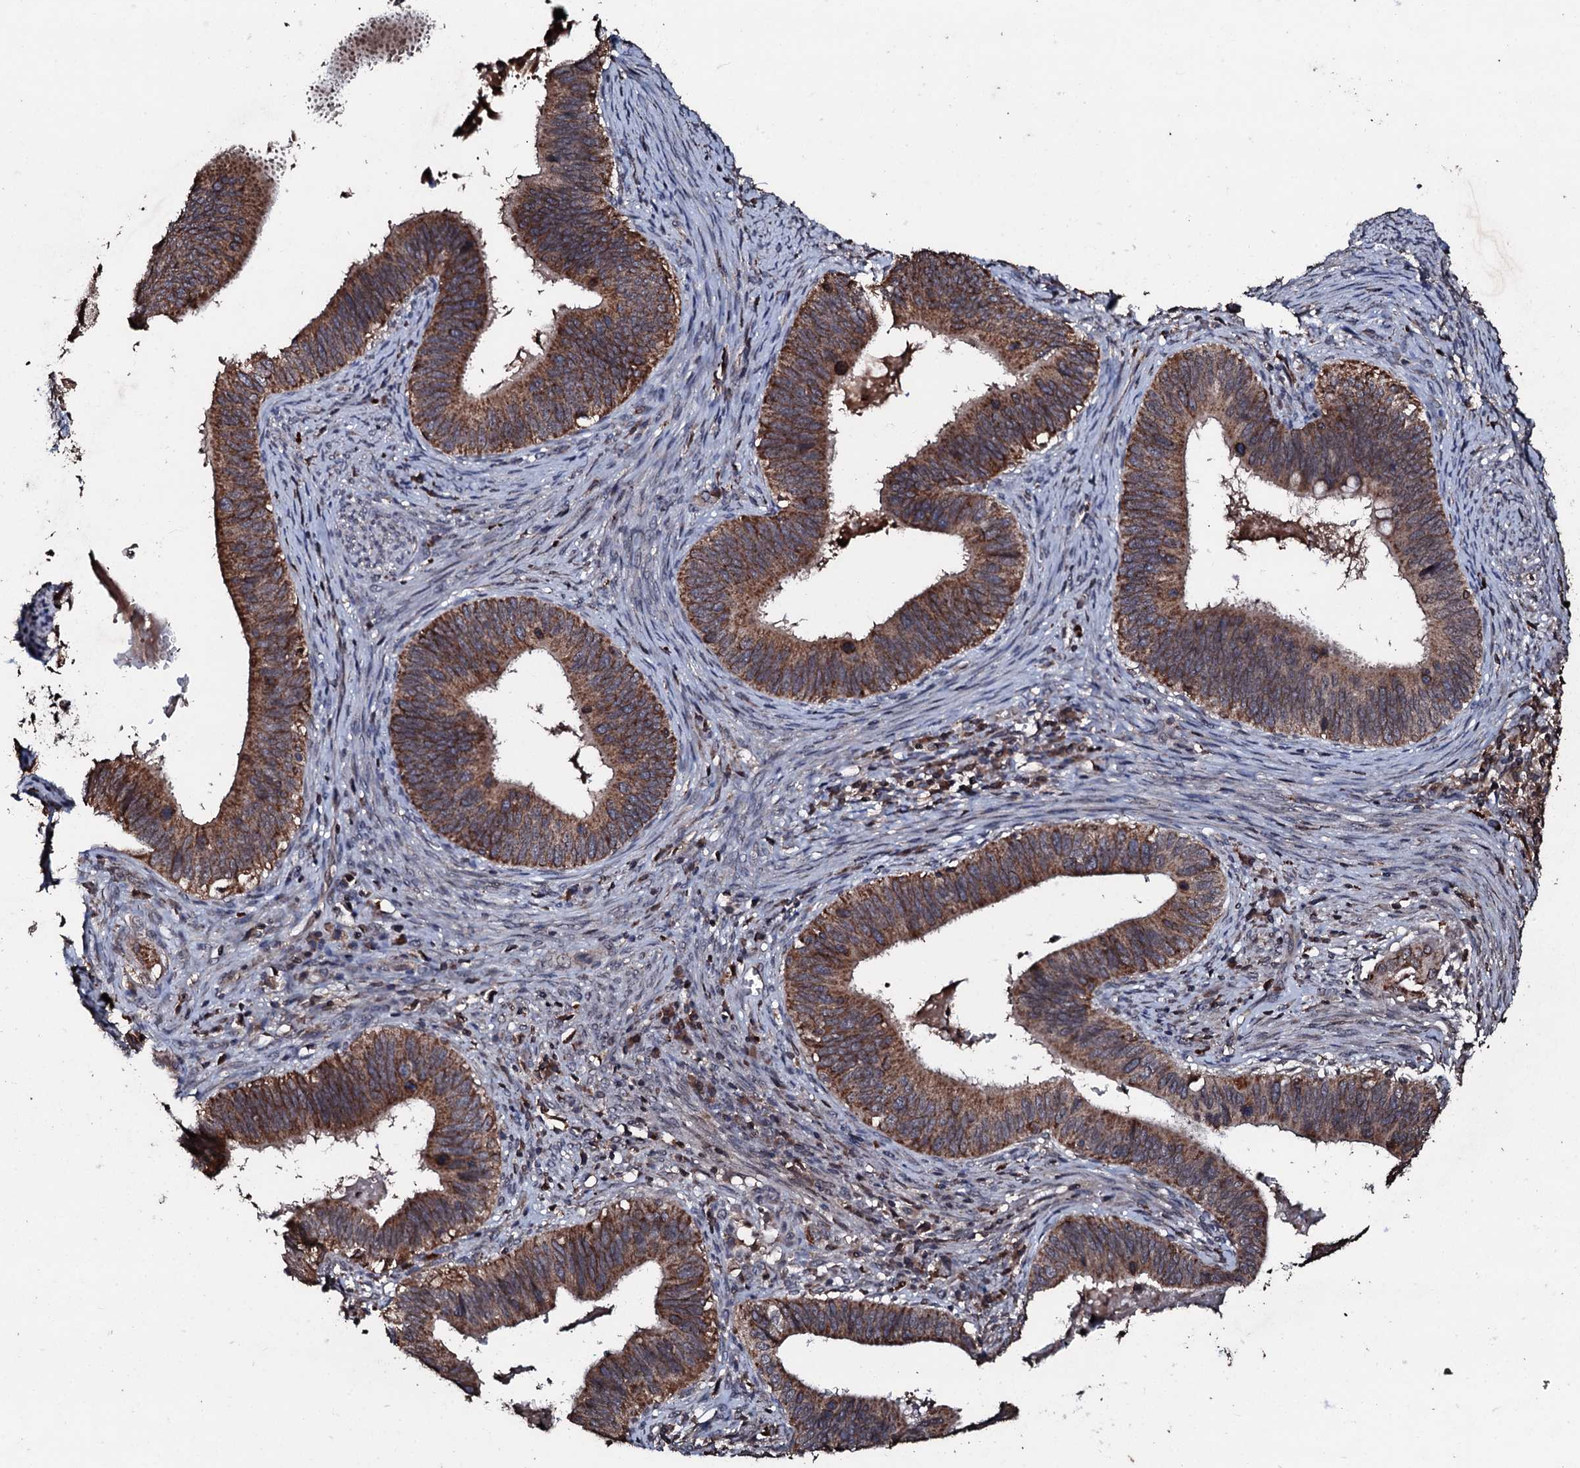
{"staining": {"intensity": "strong", "quantity": ">75%", "location": "cytoplasmic/membranous"}, "tissue": "cervical cancer", "cell_type": "Tumor cells", "image_type": "cancer", "snomed": [{"axis": "morphology", "description": "Adenocarcinoma, NOS"}, {"axis": "topography", "description": "Cervix"}], "caption": "Protein expression analysis of cervical adenocarcinoma shows strong cytoplasmic/membranous staining in approximately >75% of tumor cells.", "gene": "SDHAF2", "patient": {"sex": "female", "age": 42}}